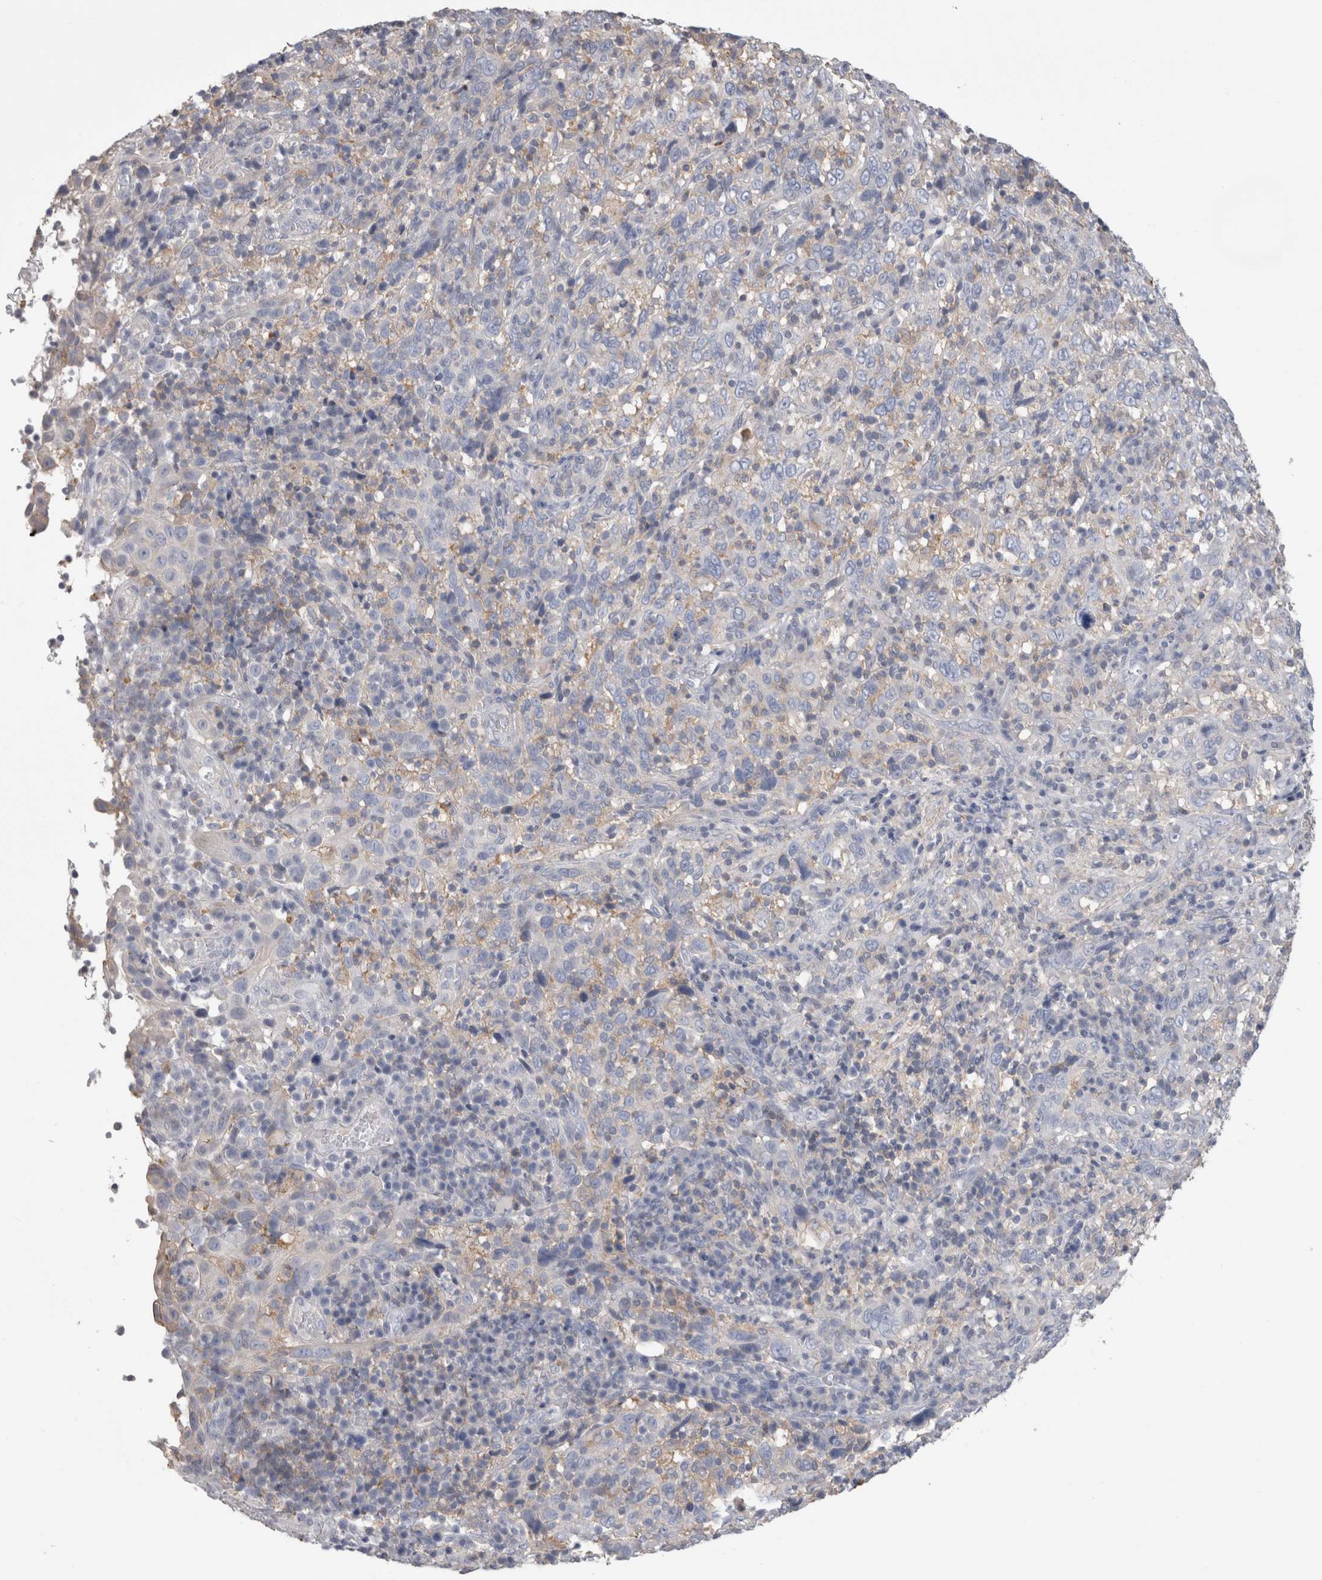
{"staining": {"intensity": "negative", "quantity": "none", "location": "none"}, "tissue": "cervical cancer", "cell_type": "Tumor cells", "image_type": "cancer", "snomed": [{"axis": "morphology", "description": "Squamous cell carcinoma, NOS"}, {"axis": "topography", "description": "Cervix"}], "caption": "The histopathology image shows no significant positivity in tumor cells of cervical squamous cell carcinoma.", "gene": "SCRN1", "patient": {"sex": "female", "age": 46}}